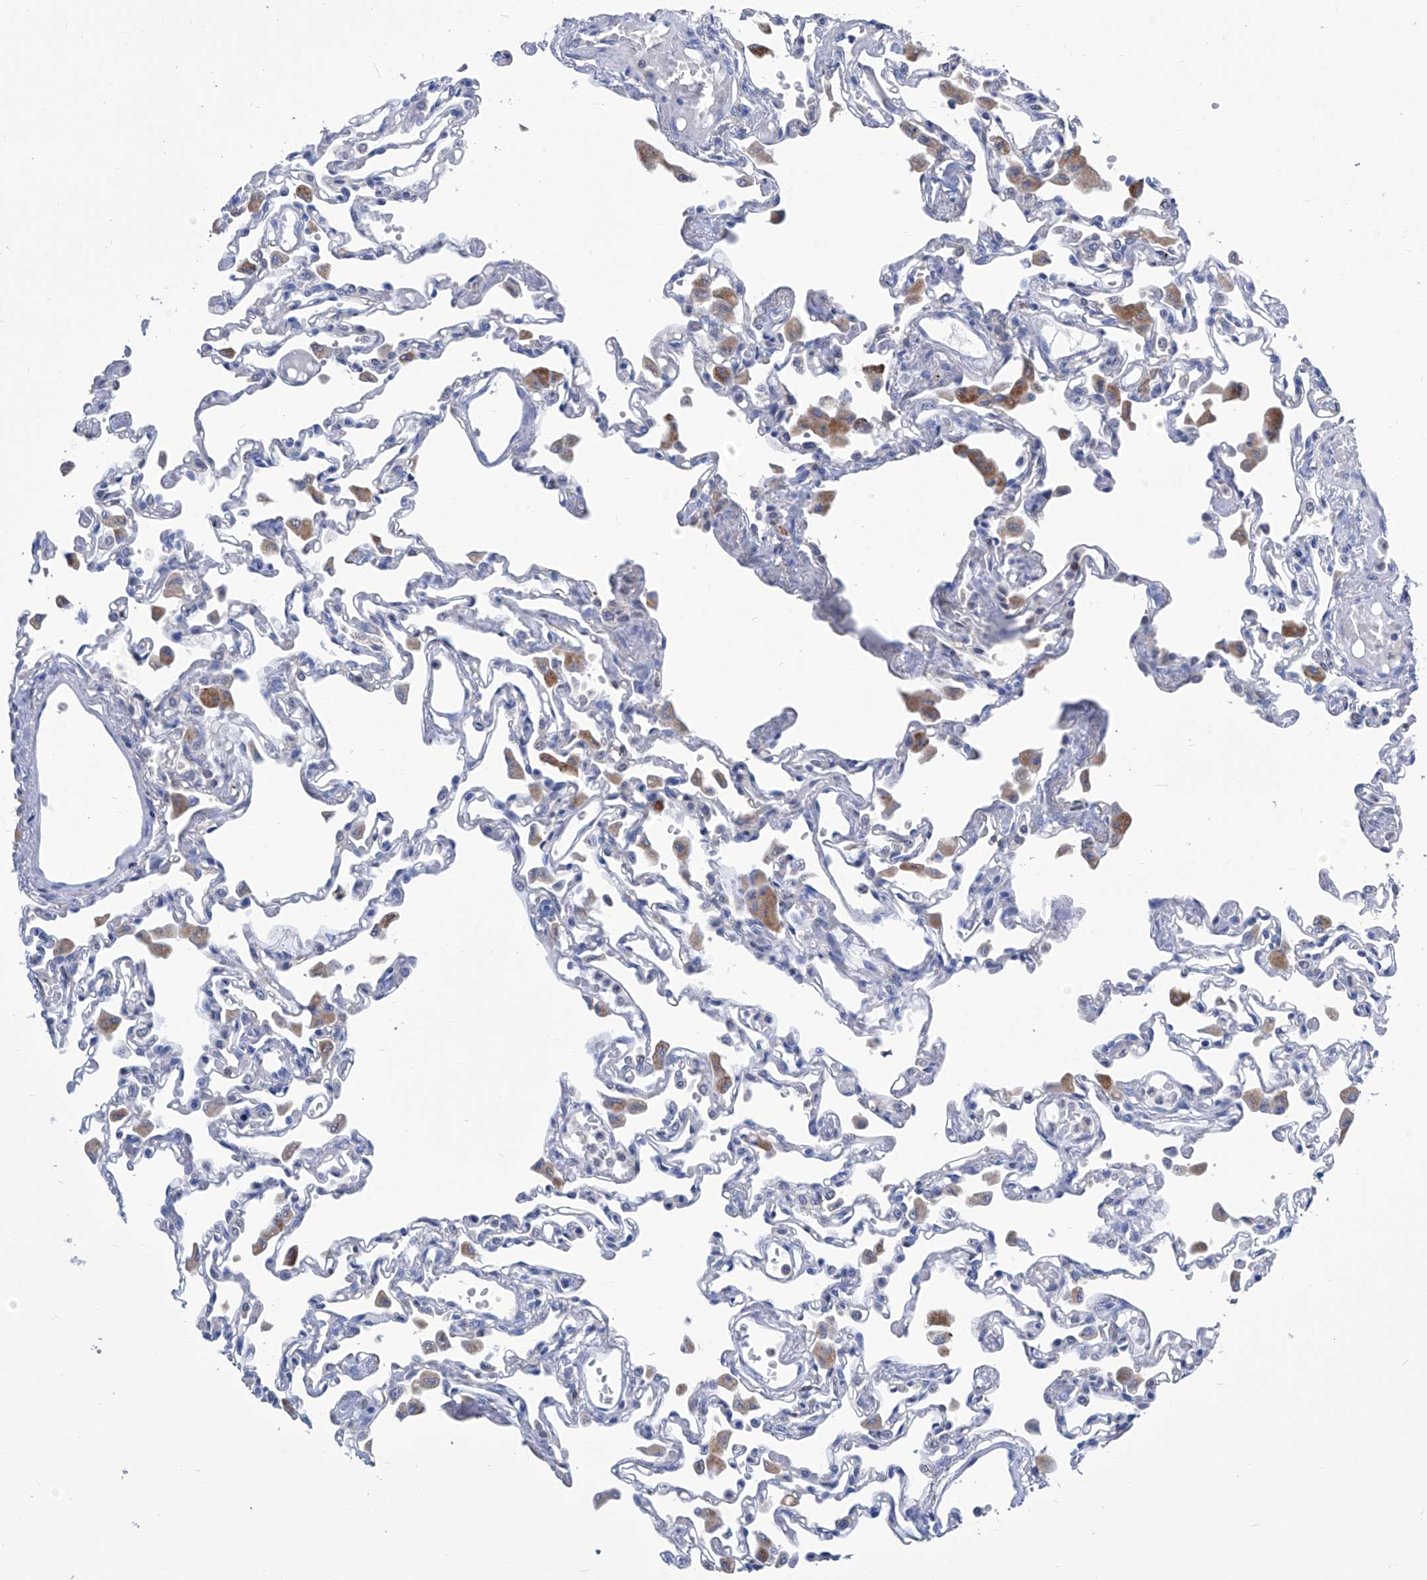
{"staining": {"intensity": "negative", "quantity": "none", "location": "none"}, "tissue": "lung", "cell_type": "Alveolar cells", "image_type": "normal", "snomed": [{"axis": "morphology", "description": "Normal tissue, NOS"}, {"axis": "topography", "description": "Bronchus"}, {"axis": "topography", "description": "Lung"}], "caption": "Alveolar cells show no significant positivity in normal lung.", "gene": "IMPA2", "patient": {"sex": "female", "age": 49}}